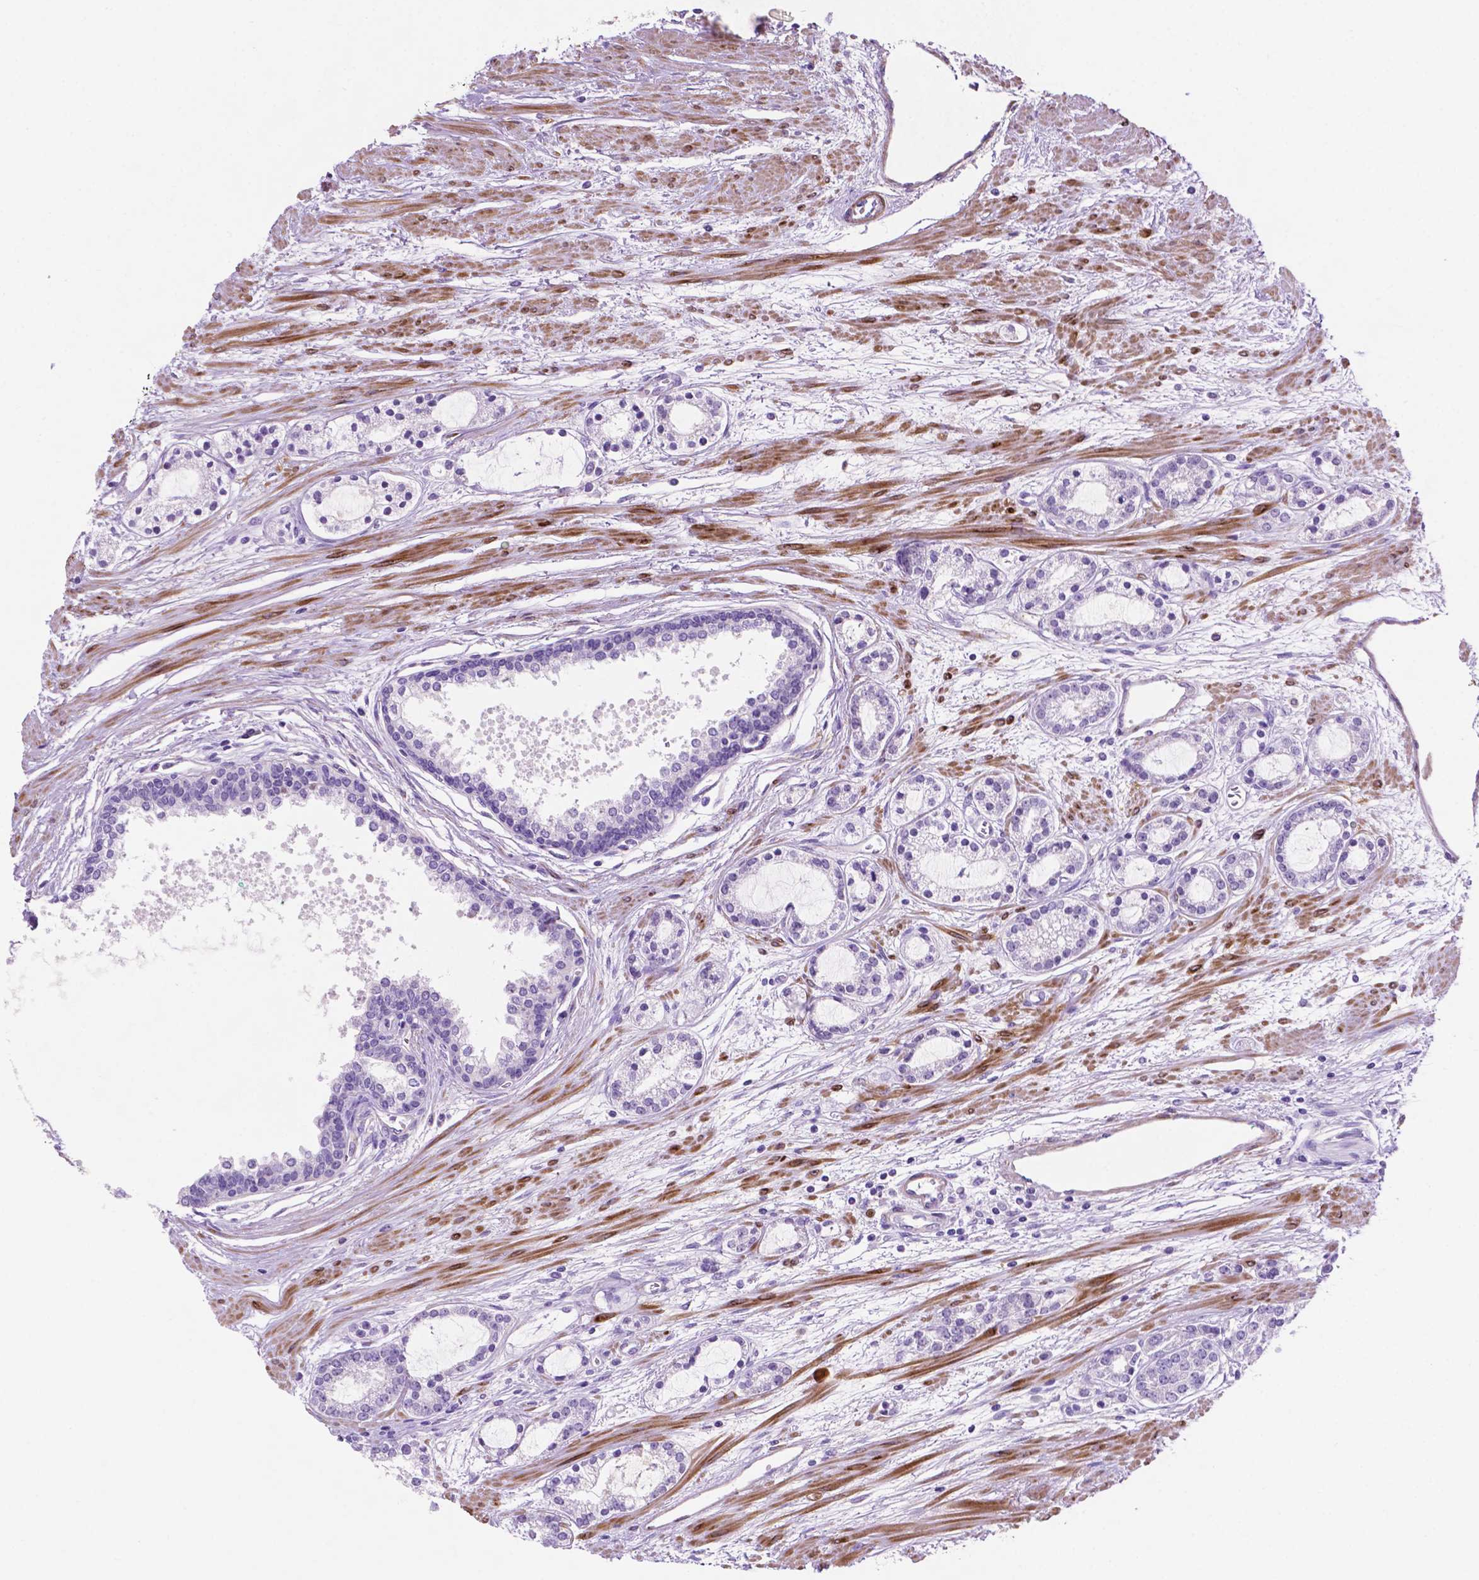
{"staining": {"intensity": "negative", "quantity": "none", "location": "none"}, "tissue": "prostate cancer", "cell_type": "Tumor cells", "image_type": "cancer", "snomed": [{"axis": "morphology", "description": "Adenocarcinoma, Medium grade"}, {"axis": "topography", "description": "Prostate"}], "caption": "This is an immunohistochemistry histopathology image of prostate cancer (adenocarcinoma (medium-grade)). There is no staining in tumor cells.", "gene": "ASPG", "patient": {"sex": "male", "age": 57}}